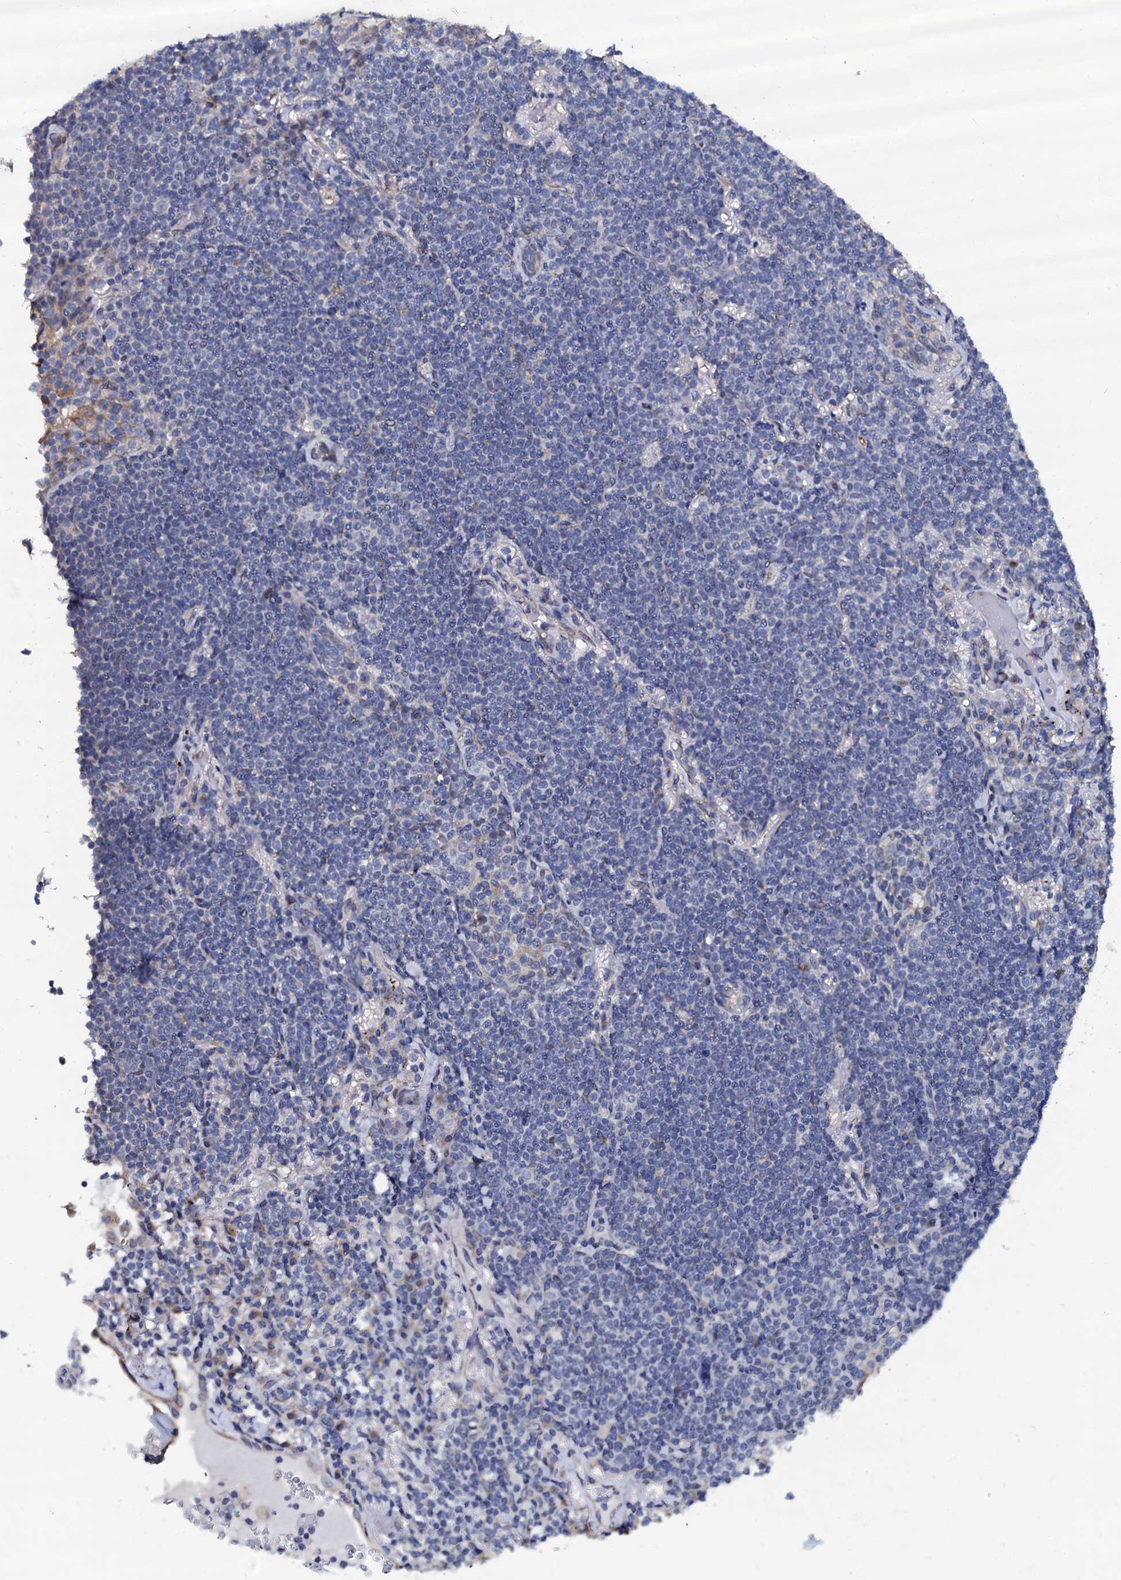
{"staining": {"intensity": "negative", "quantity": "none", "location": "none"}, "tissue": "lymphoma", "cell_type": "Tumor cells", "image_type": "cancer", "snomed": [{"axis": "morphology", "description": "Malignant lymphoma, non-Hodgkin's type, Low grade"}, {"axis": "topography", "description": "Lung"}], "caption": "Tumor cells are negative for brown protein staining in malignant lymphoma, non-Hodgkin's type (low-grade).", "gene": "AKAP3", "patient": {"sex": "female", "age": 71}}